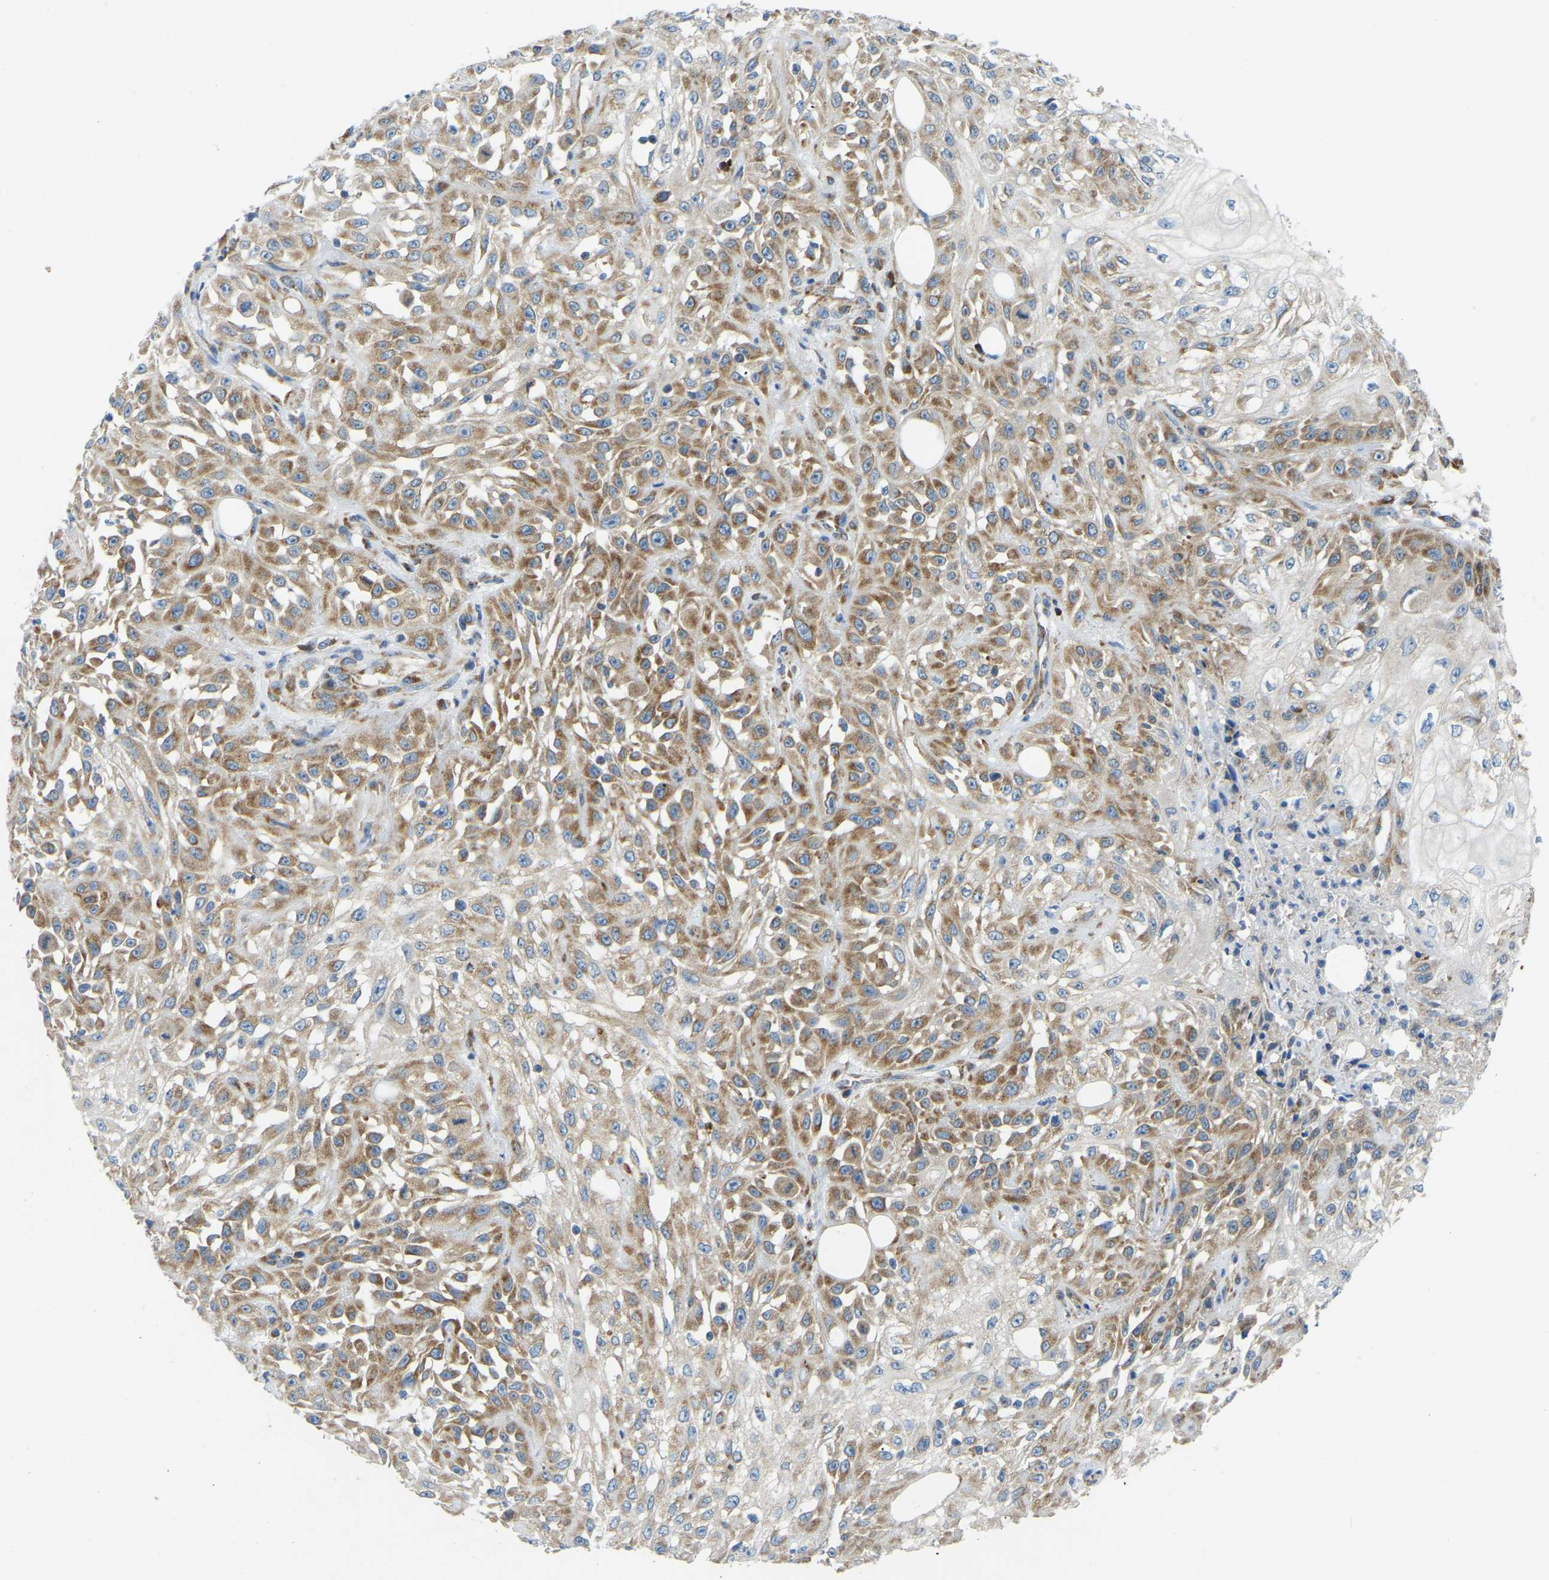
{"staining": {"intensity": "moderate", "quantity": ">75%", "location": "cytoplasmic/membranous"}, "tissue": "skin cancer", "cell_type": "Tumor cells", "image_type": "cancer", "snomed": [{"axis": "morphology", "description": "Squamous cell carcinoma, NOS"}, {"axis": "morphology", "description": "Squamous cell carcinoma, metastatic, NOS"}, {"axis": "topography", "description": "Skin"}, {"axis": "topography", "description": "Lymph node"}], "caption": "Human skin cancer (squamous cell carcinoma) stained with a protein marker displays moderate staining in tumor cells.", "gene": "SND1", "patient": {"sex": "male", "age": 75}}